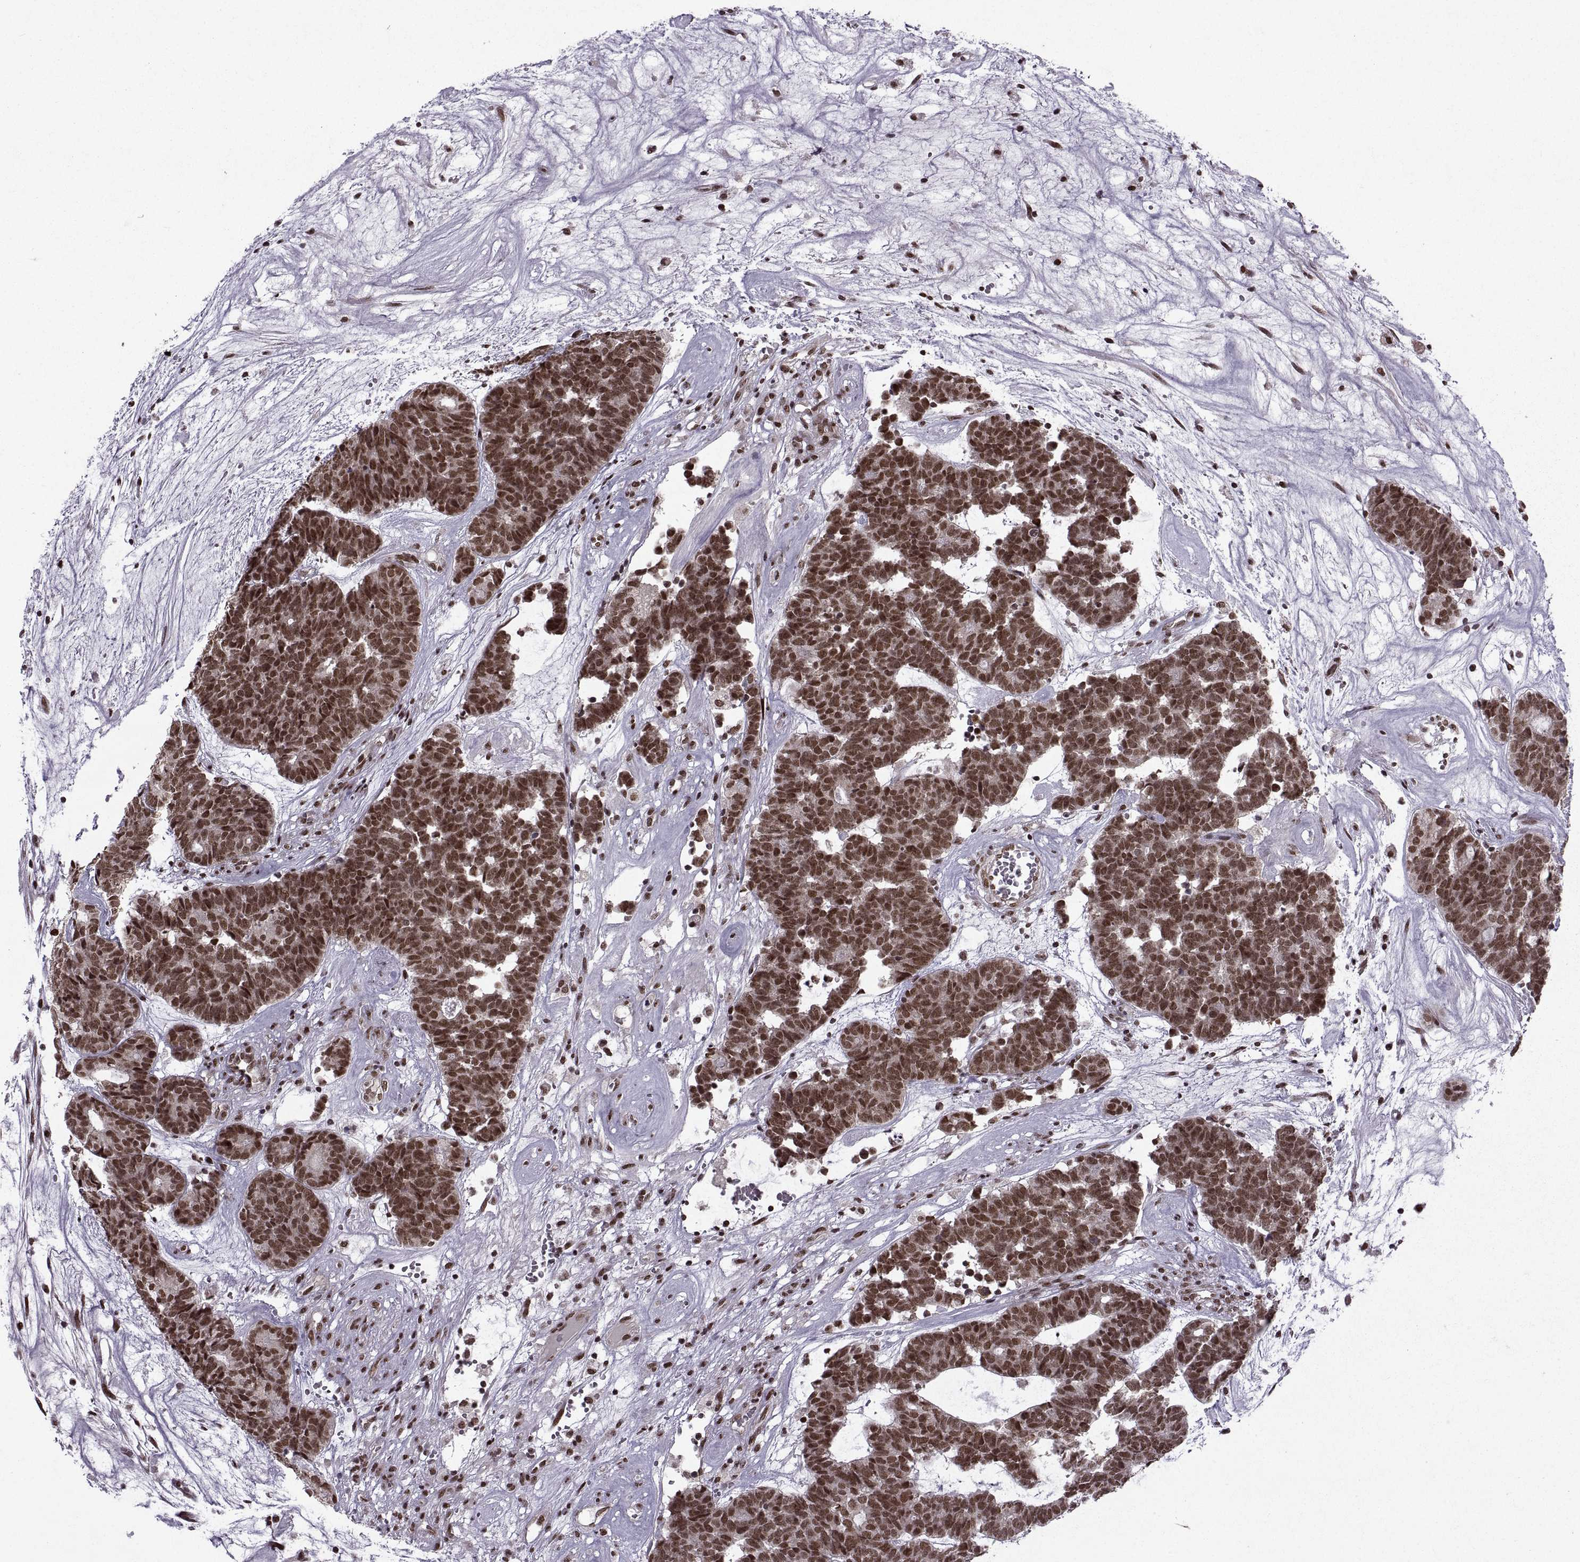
{"staining": {"intensity": "strong", "quantity": ">75%", "location": "nuclear"}, "tissue": "head and neck cancer", "cell_type": "Tumor cells", "image_type": "cancer", "snomed": [{"axis": "morphology", "description": "Adenocarcinoma, NOS"}, {"axis": "topography", "description": "Head-Neck"}], "caption": "Immunohistochemistry (IHC) staining of head and neck cancer, which exhibits high levels of strong nuclear staining in approximately >75% of tumor cells indicating strong nuclear protein staining. The staining was performed using DAB (brown) for protein detection and nuclei were counterstained in hematoxylin (blue).", "gene": "MT1E", "patient": {"sex": "female", "age": 81}}